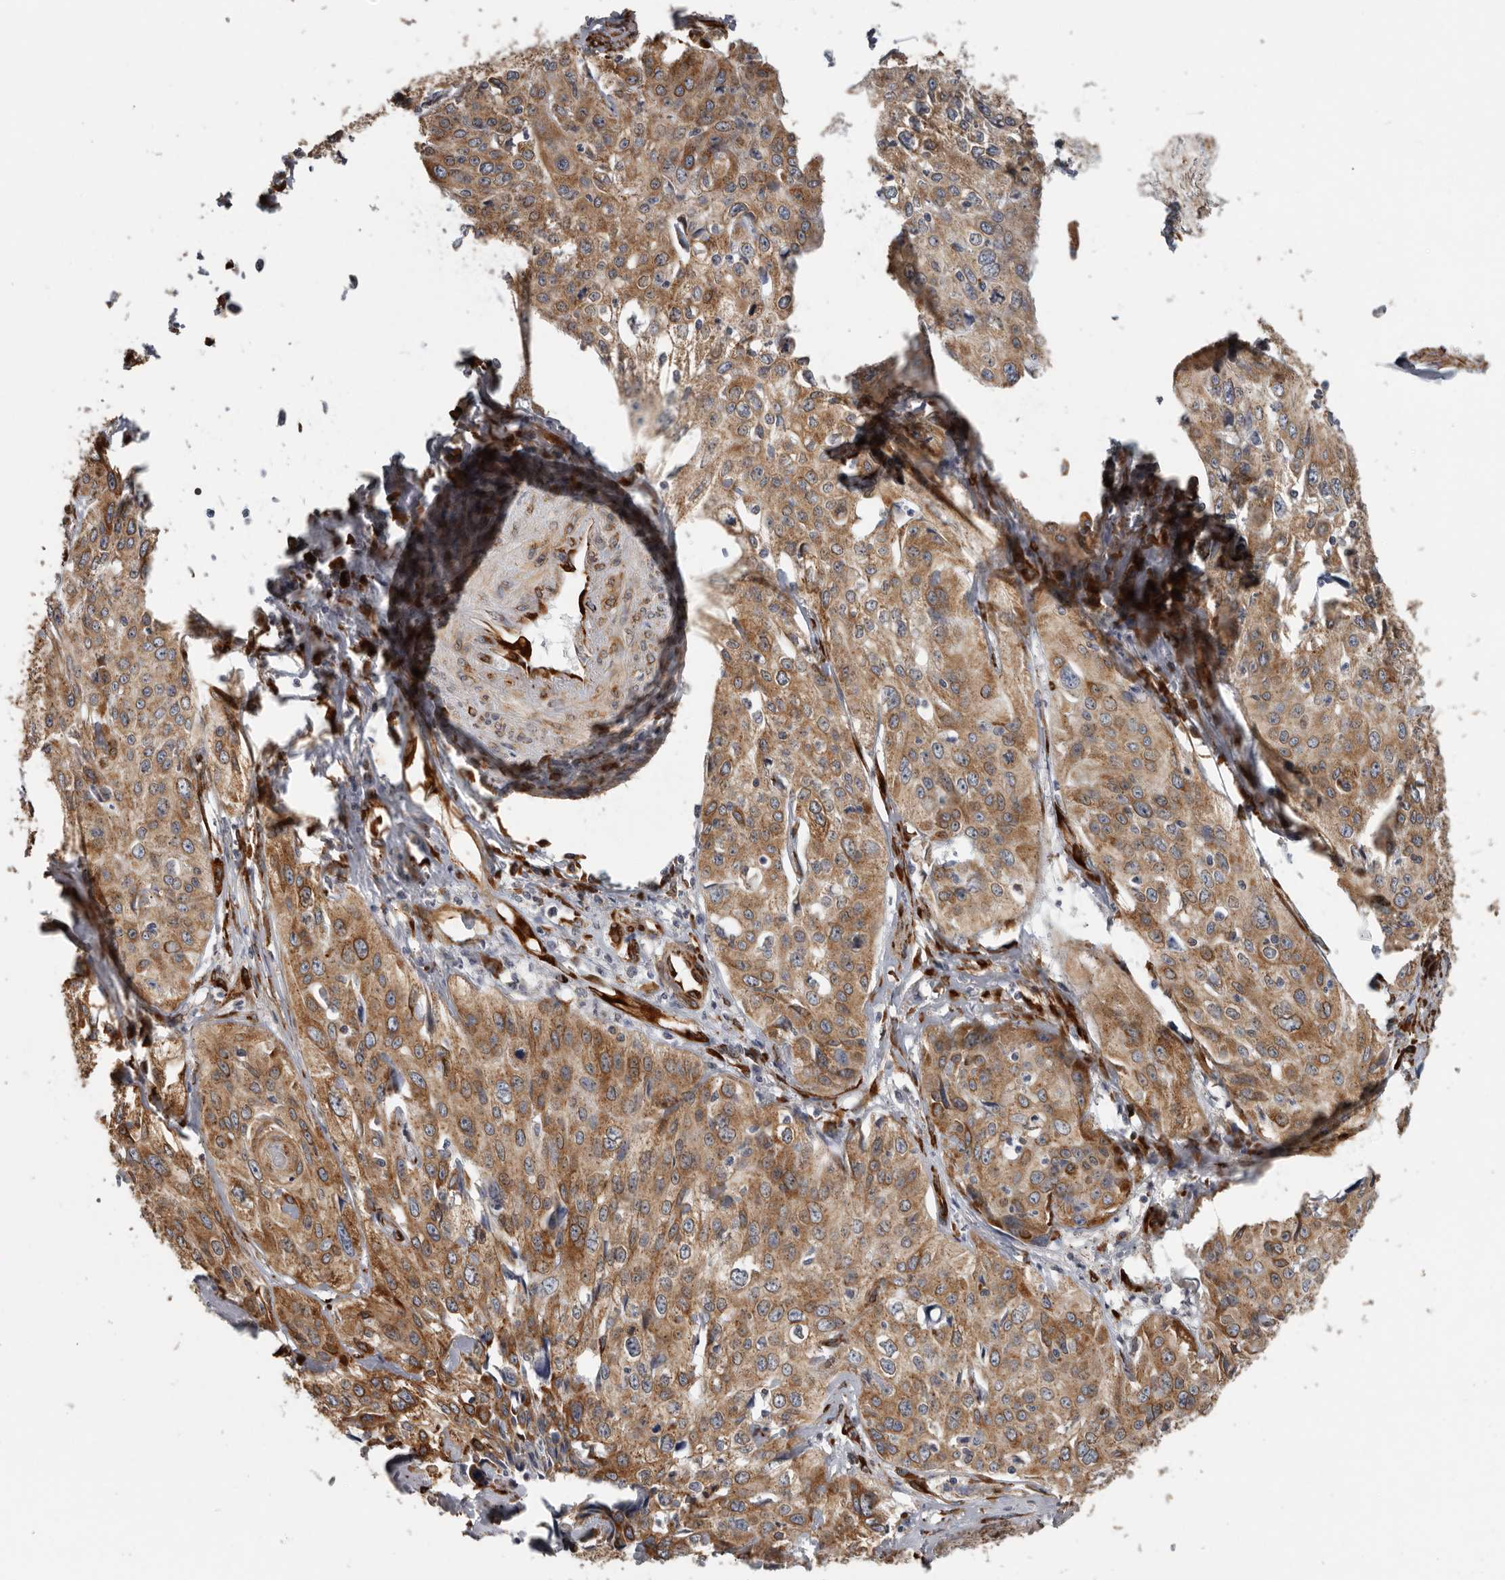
{"staining": {"intensity": "moderate", "quantity": ">75%", "location": "cytoplasmic/membranous"}, "tissue": "cervical cancer", "cell_type": "Tumor cells", "image_type": "cancer", "snomed": [{"axis": "morphology", "description": "Squamous cell carcinoma, NOS"}, {"axis": "topography", "description": "Cervix"}], "caption": "Tumor cells display medium levels of moderate cytoplasmic/membranous expression in approximately >75% of cells in cervical cancer. The staining was performed using DAB (3,3'-diaminobenzidine) to visualize the protein expression in brown, while the nuclei were stained in blue with hematoxylin (Magnification: 20x).", "gene": "CEP350", "patient": {"sex": "female", "age": 31}}